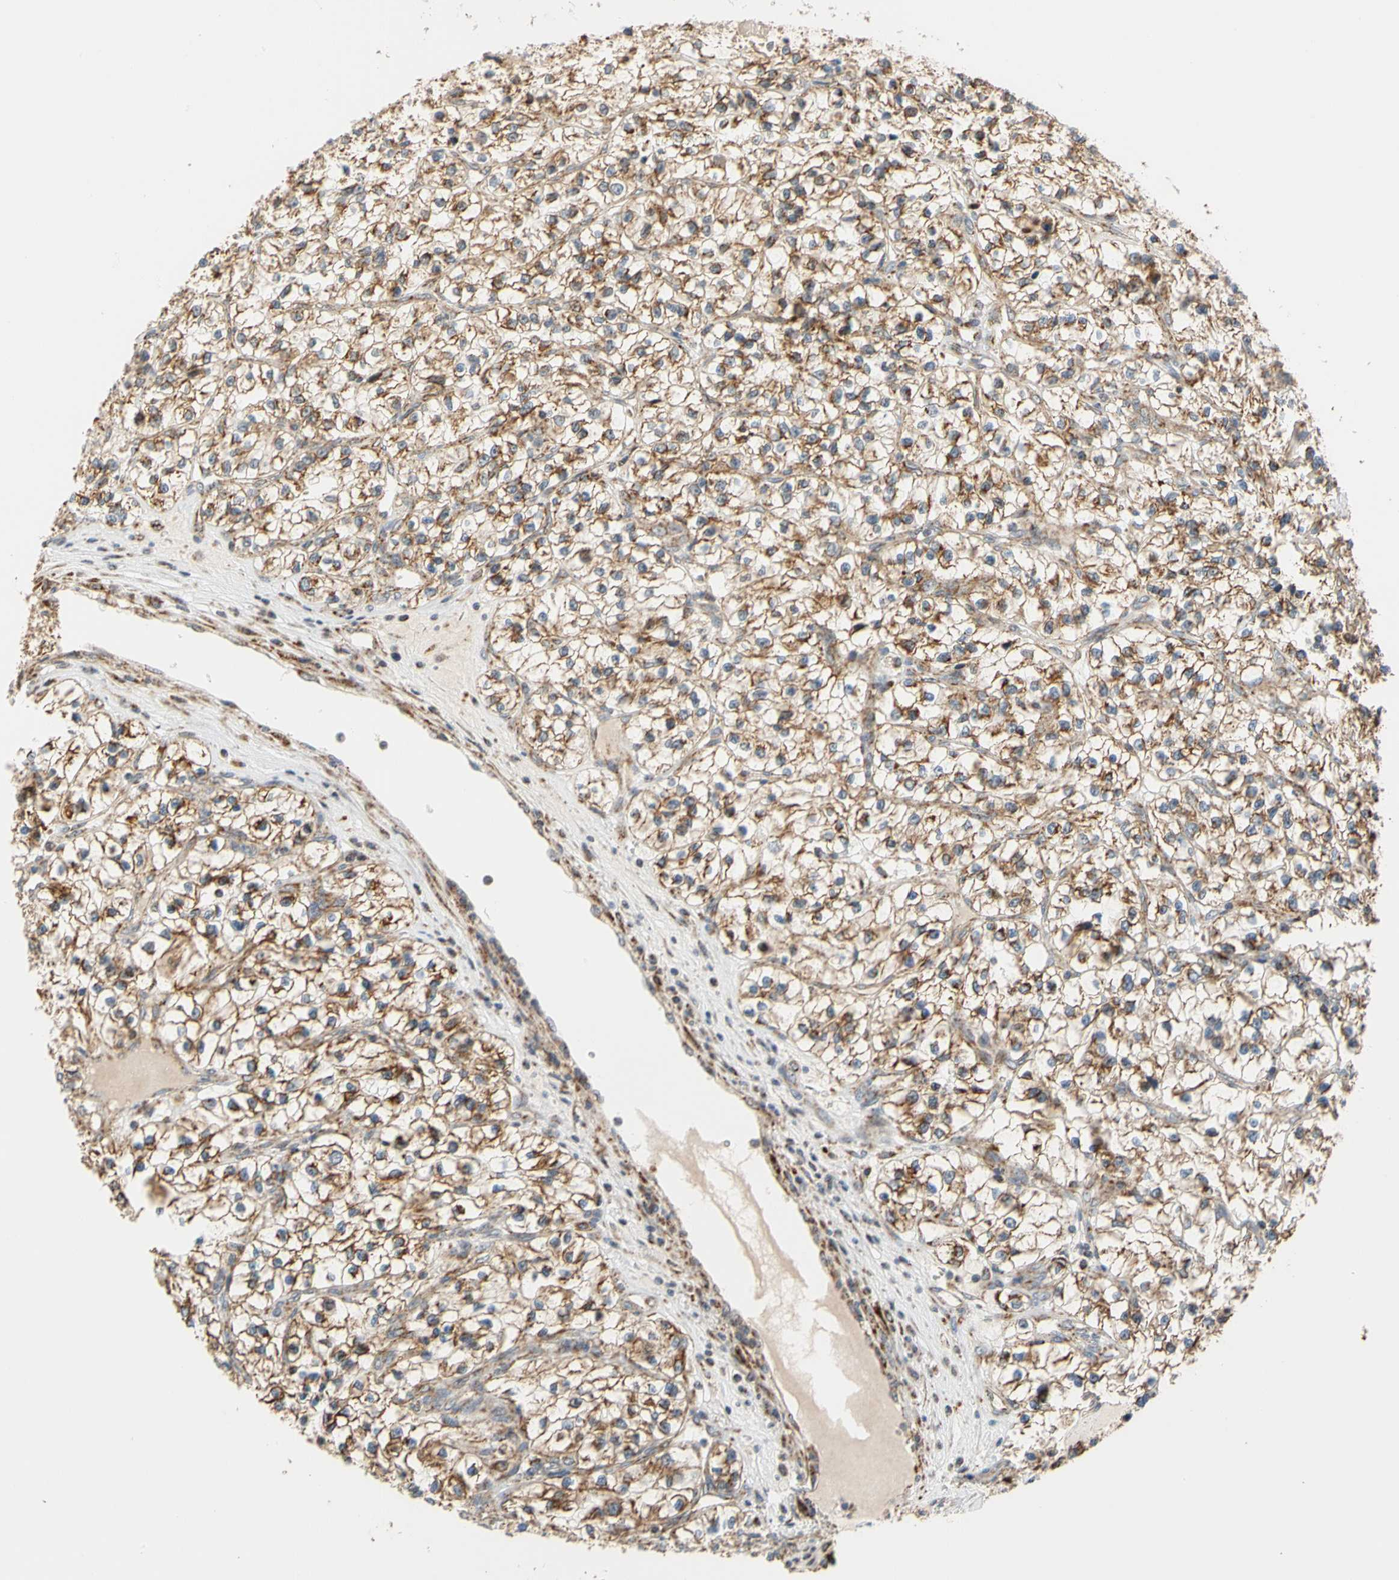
{"staining": {"intensity": "moderate", "quantity": "25%-75%", "location": "cytoplasmic/membranous"}, "tissue": "renal cancer", "cell_type": "Tumor cells", "image_type": "cancer", "snomed": [{"axis": "morphology", "description": "Adenocarcinoma, NOS"}, {"axis": "topography", "description": "Kidney"}], "caption": "Immunohistochemical staining of human renal cancer exhibits medium levels of moderate cytoplasmic/membranous positivity in approximately 25%-75% of tumor cells. The staining is performed using DAB brown chromogen to label protein expression. The nuclei are counter-stained blue using hematoxylin.", "gene": "SFXN3", "patient": {"sex": "female", "age": 57}}